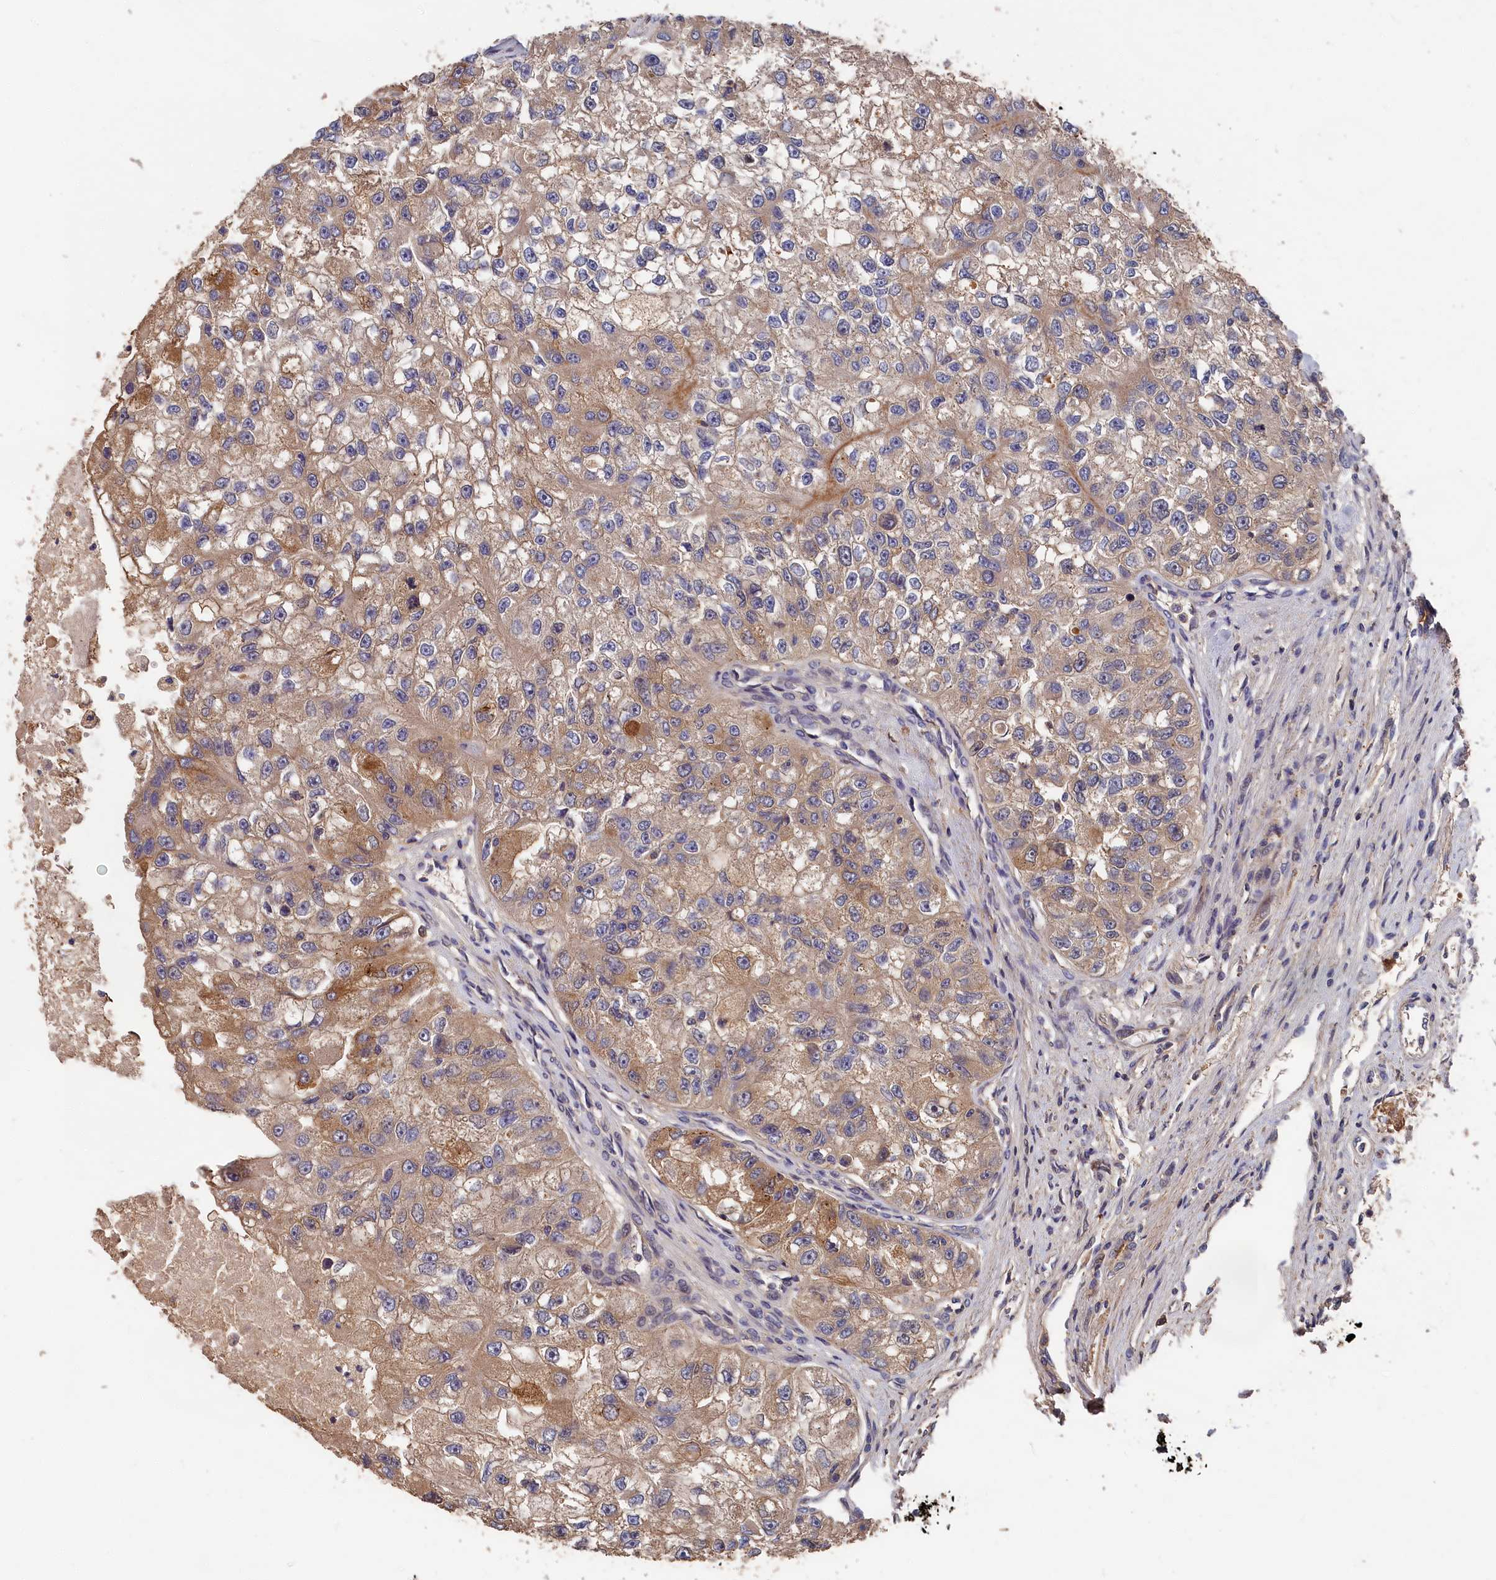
{"staining": {"intensity": "moderate", "quantity": ">75%", "location": "cytoplasmic/membranous"}, "tissue": "renal cancer", "cell_type": "Tumor cells", "image_type": "cancer", "snomed": [{"axis": "morphology", "description": "Adenocarcinoma, NOS"}, {"axis": "topography", "description": "Kidney"}], "caption": "Human renal cancer stained with a brown dye exhibits moderate cytoplasmic/membranous positive expression in about >75% of tumor cells.", "gene": "RMI2", "patient": {"sex": "male", "age": 63}}